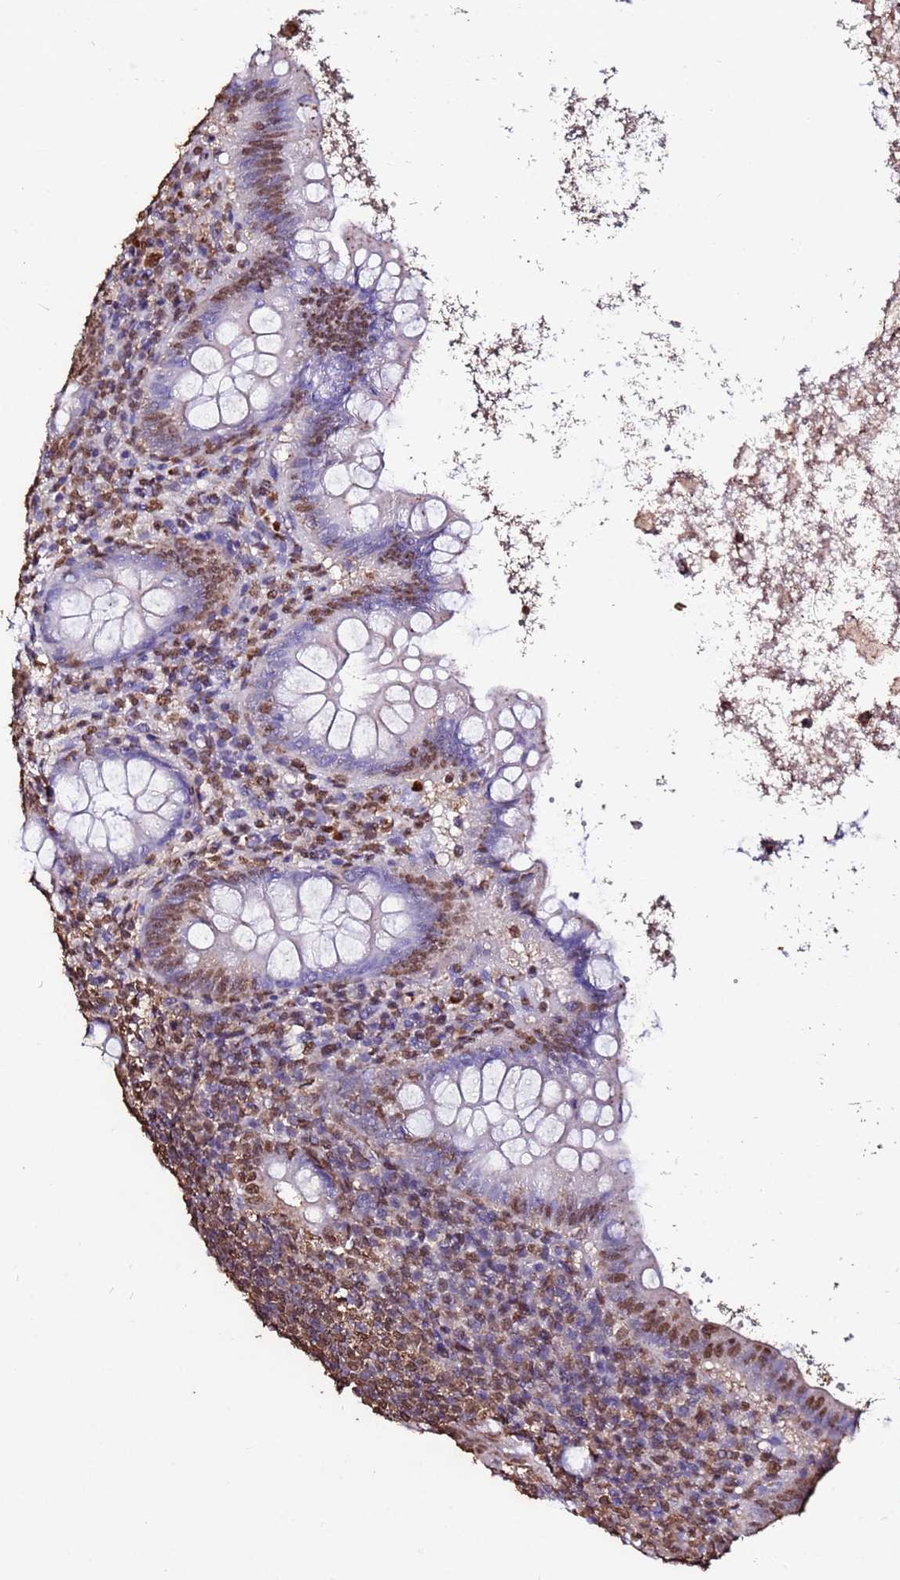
{"staining": {"intensity": "moderate", "quantity": "25%-75%", "location": "nuclear"}, "tissue": "appendix", "cell_type": "Glandular cells", "image_type": "normal", "snomed": [{"axis": "morphology", "description": "Normal tissue, NOS"}, {"axis": "topography", "description": "Appendix"}], "caption": "Moderate nuclear protein positivity is seen in approximately 25%-75% of glandular cells in appendix. The staining was performed using DAB, with brown indicating positive protein expression. Nuclei are stained blue with hematoxylin.", "gene": "TRIP6", "patient": {"sex": "female", "age": 33}}